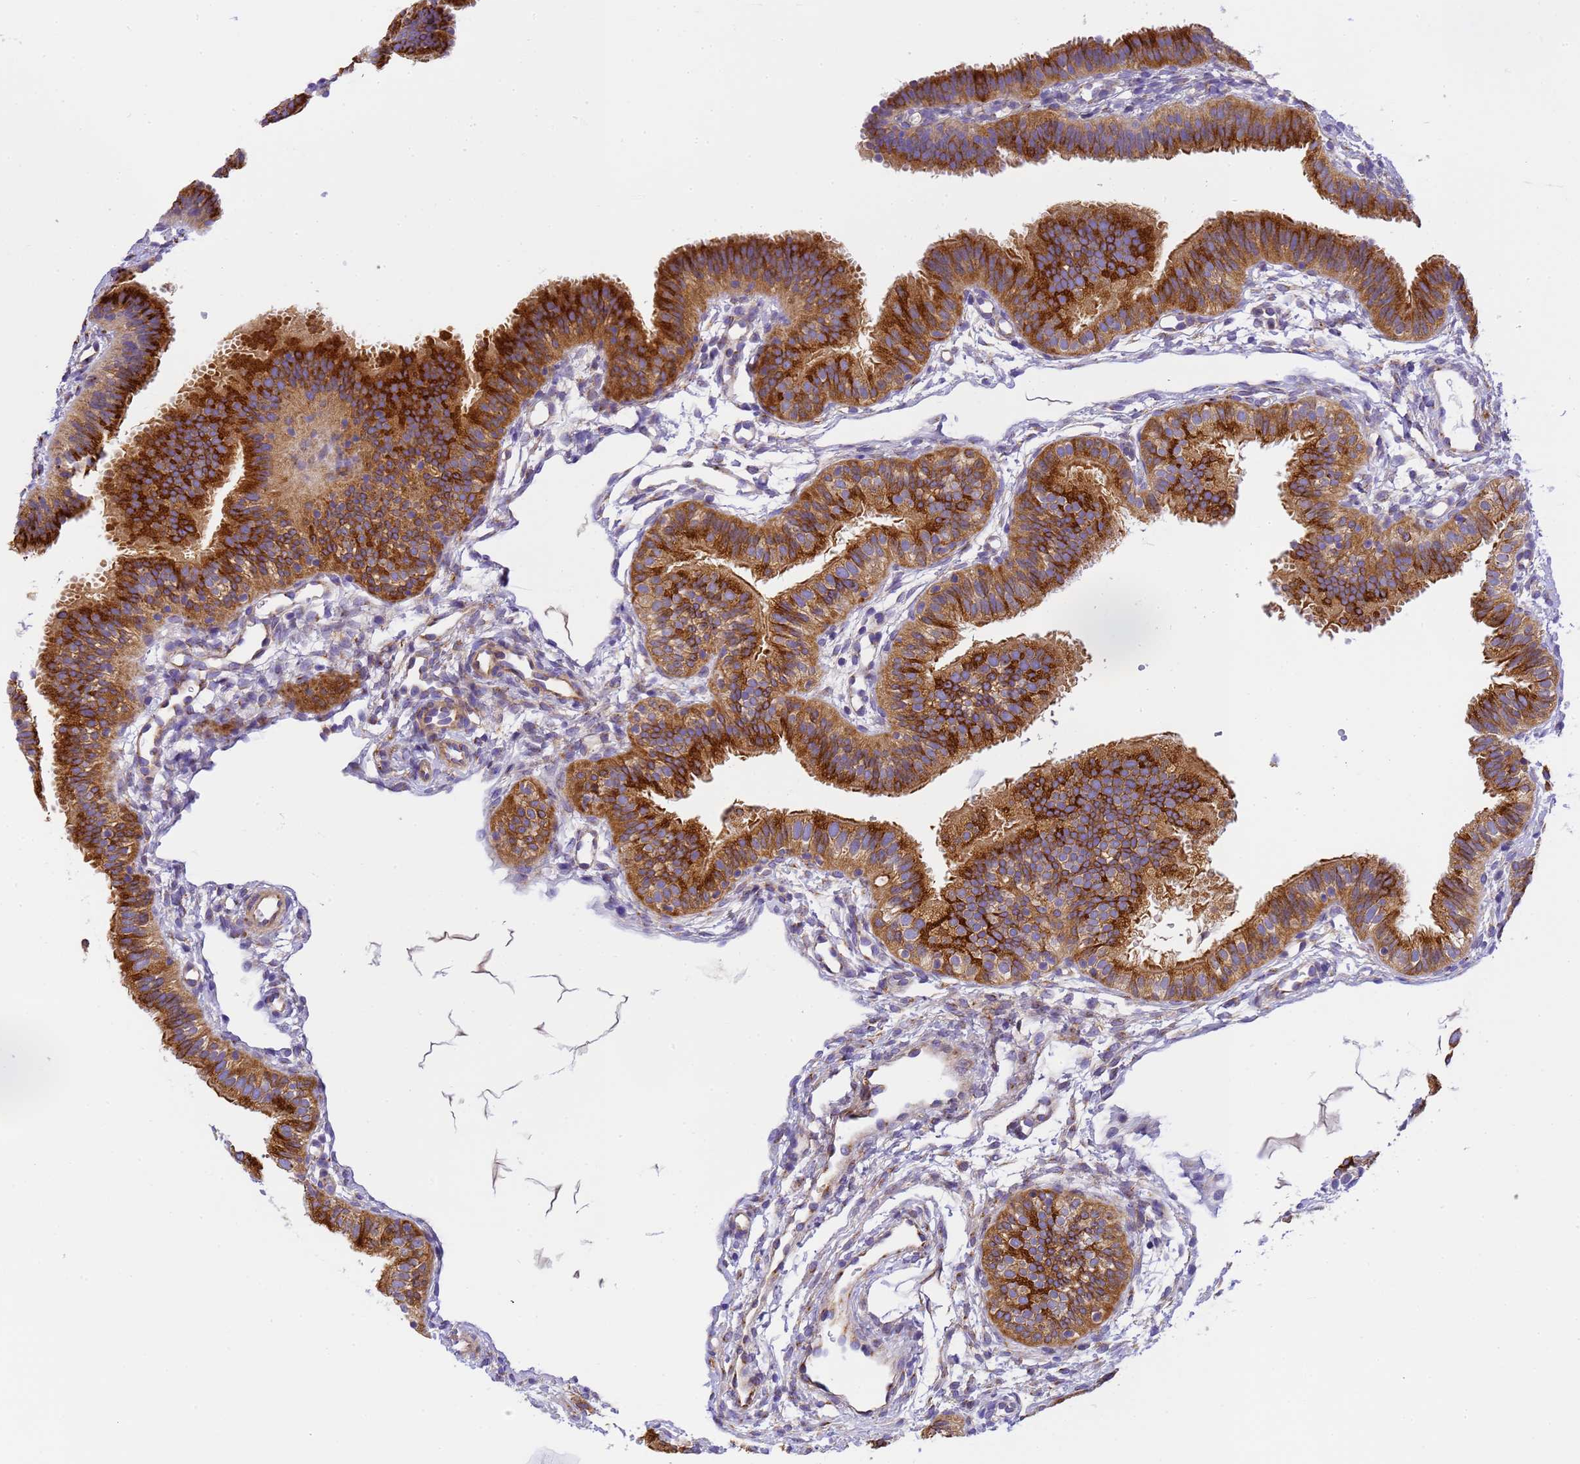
{"staining": {"intensity": "strong", "quantity": ">75%", "location": "cytoplasmic/membranous"}, "tissue": "fallopian tube", "cell_type": "Glandular cells", "image_type": "normal", "snomed": [{"axis": "morphology", "description": "Normal tissue, NOS"}, {"axis": "topography", "description": "Fallopian tube"}], "caption": "Approximately >75% of glandular cells in benign fallopian tube exhibit strong cytoplasmic/membranous protein expression as visualized by brown immunohistochemical staining.", "gene": "RHBDD3", "patient": {"sex": "female", "age": 35}}